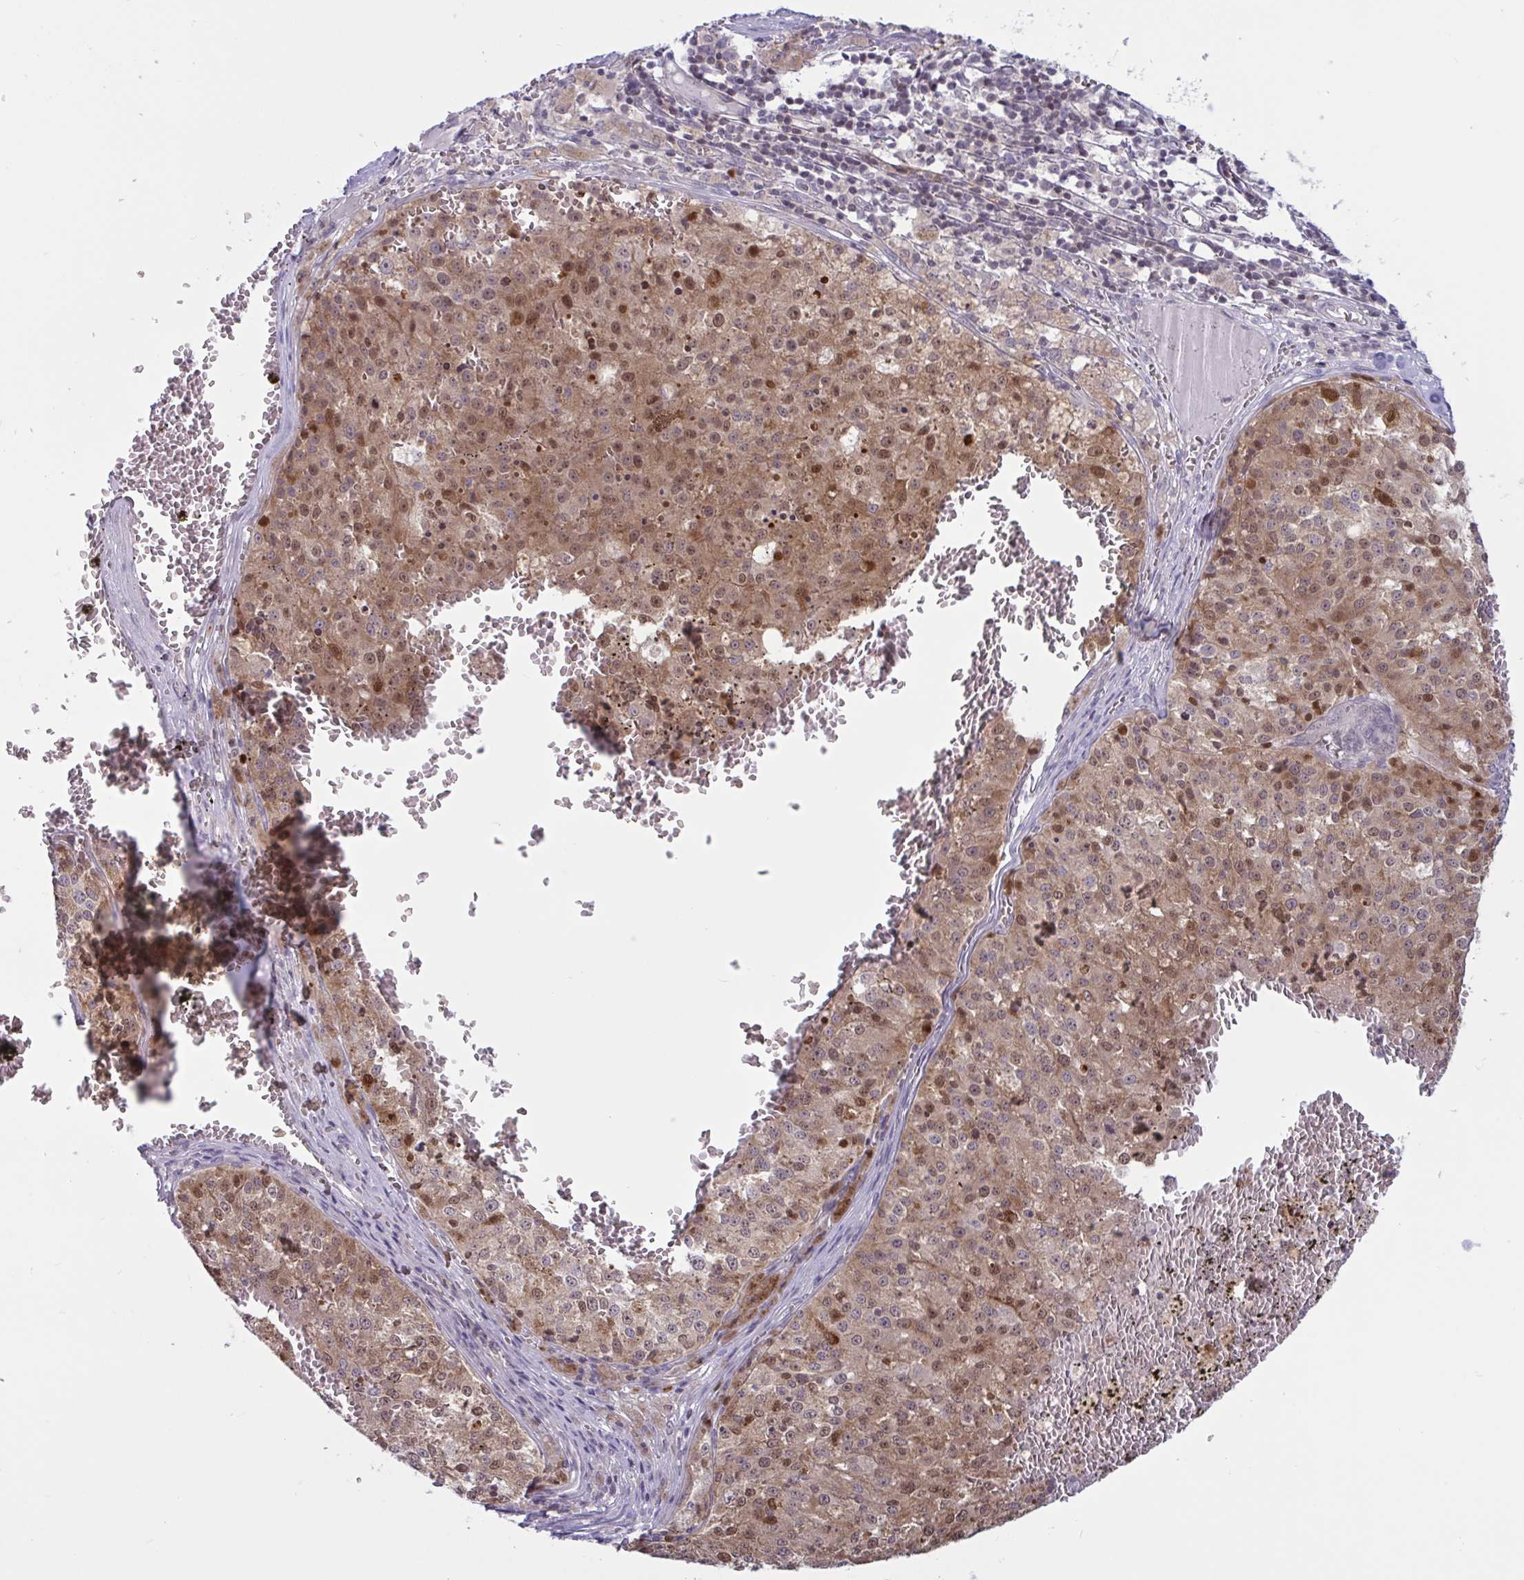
{"staining": {"intensity": "moderate", "quantity": ">75%", "location": "cytoplasmic/membranous,nuclear"}, "tissue": "melanoma", "cell_type": "Tumor cells", "image_type": "cancer", "snomed": [{"axis": "morphology", "description": "Malignant melanoma, Metastatic site"}, {"axis": "topography", "description": "Lymph node"}], "caption": "Tumor cells show medium levels of moderate cytoplasmic/membranous and nuclear staining in approximately >75% of cells in malignant melanoma (metastatic site). The staining was performed using DAB (3,3'-diaminobenzidine) to visualize the protein expression in brown, while the nuclei were stained in blue with hematoxylin (Magnification: 20x).", "gene": "TSN", "patient": {"sex": "female", "age": 64}}